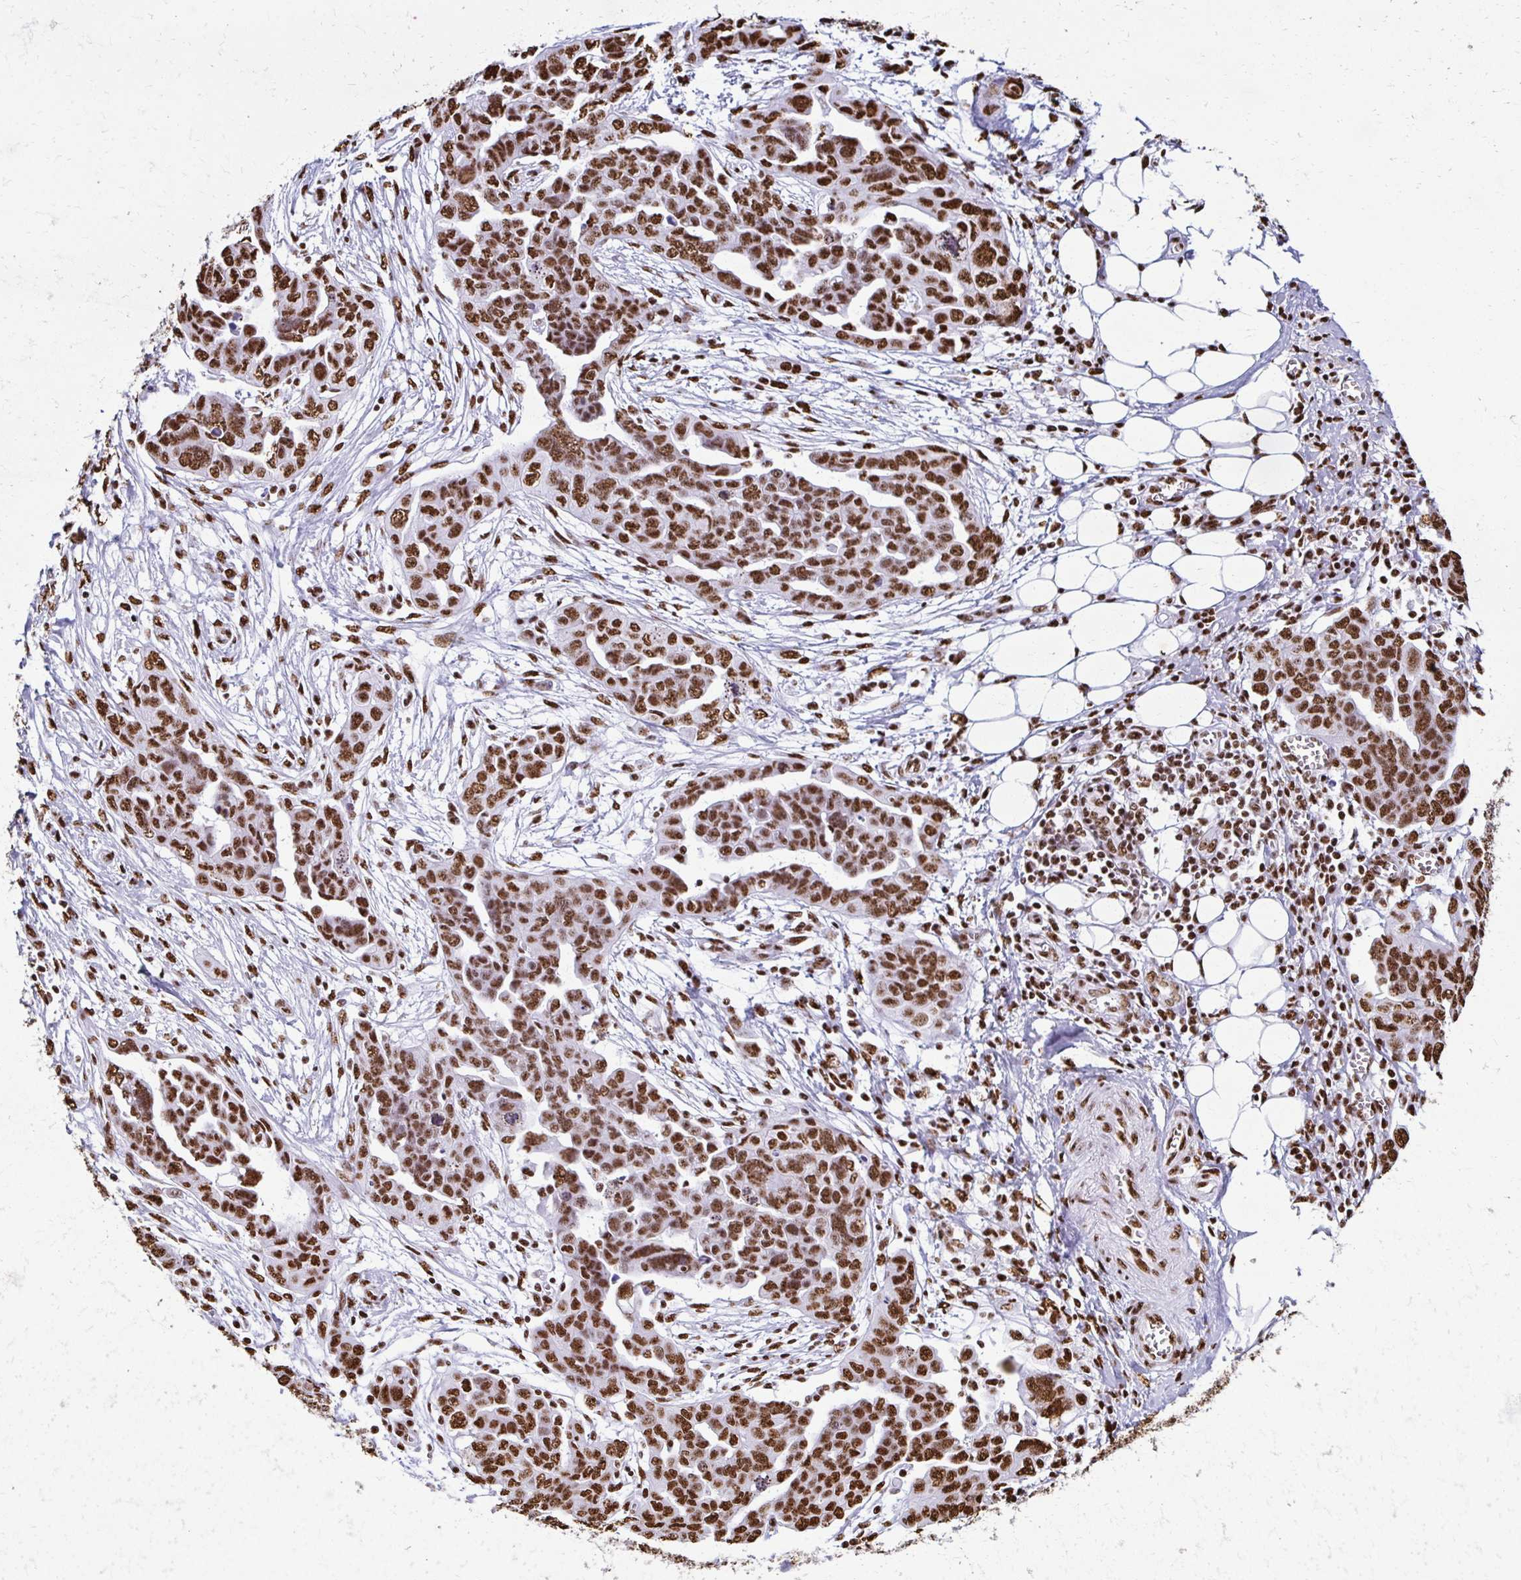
{"staining": {"intensity": "strong", "quantity": ">75%", "location": "nuclear"}, "tissue": "ovarian cancer", "cell_type": "Tumor cells", "image_type": "cancer", "snomed": [{"axis": "morphology", "description": "Cystadenocarcinoma, serous, NOS"}, {"axis": "topography", "description": "Ovary"}], "caption": "A micrograph showing strong nuclear positivity in approximately >75% of tumor cells in serous cystadenocarcinoma (ovarian), as visualized by brown immunohistochemical staining.", "gene": "NONO", "patient": {"sex": "female", "age": 59}}